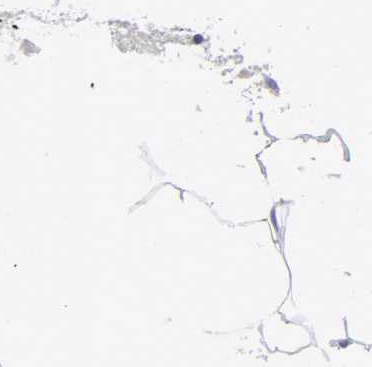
{"staining": {"intensity": "negative", "quantity": "none", "location": "none"}, "tissue": "adipose tissue", "cell_type": "Adipocytes", "image_type": "normal", "snomed": [{"axis": "morphology", "description": "Normal tissue, NOS"}, {"axis": "morphology", "description": "Duct carcinoma"}, {"axis": "topography", "description": "Breast"}, {"axis": "topography", "description": "Adipose tissue"}], "caption": "Micrograph shows no significant protein expression in adipocytes of benign adipose tissue. (DAB IHC visualized using brightfield microscopy, high magnification).", "gene": "SLCO1B3", "patient": {"sex": "female", "age": 37}}